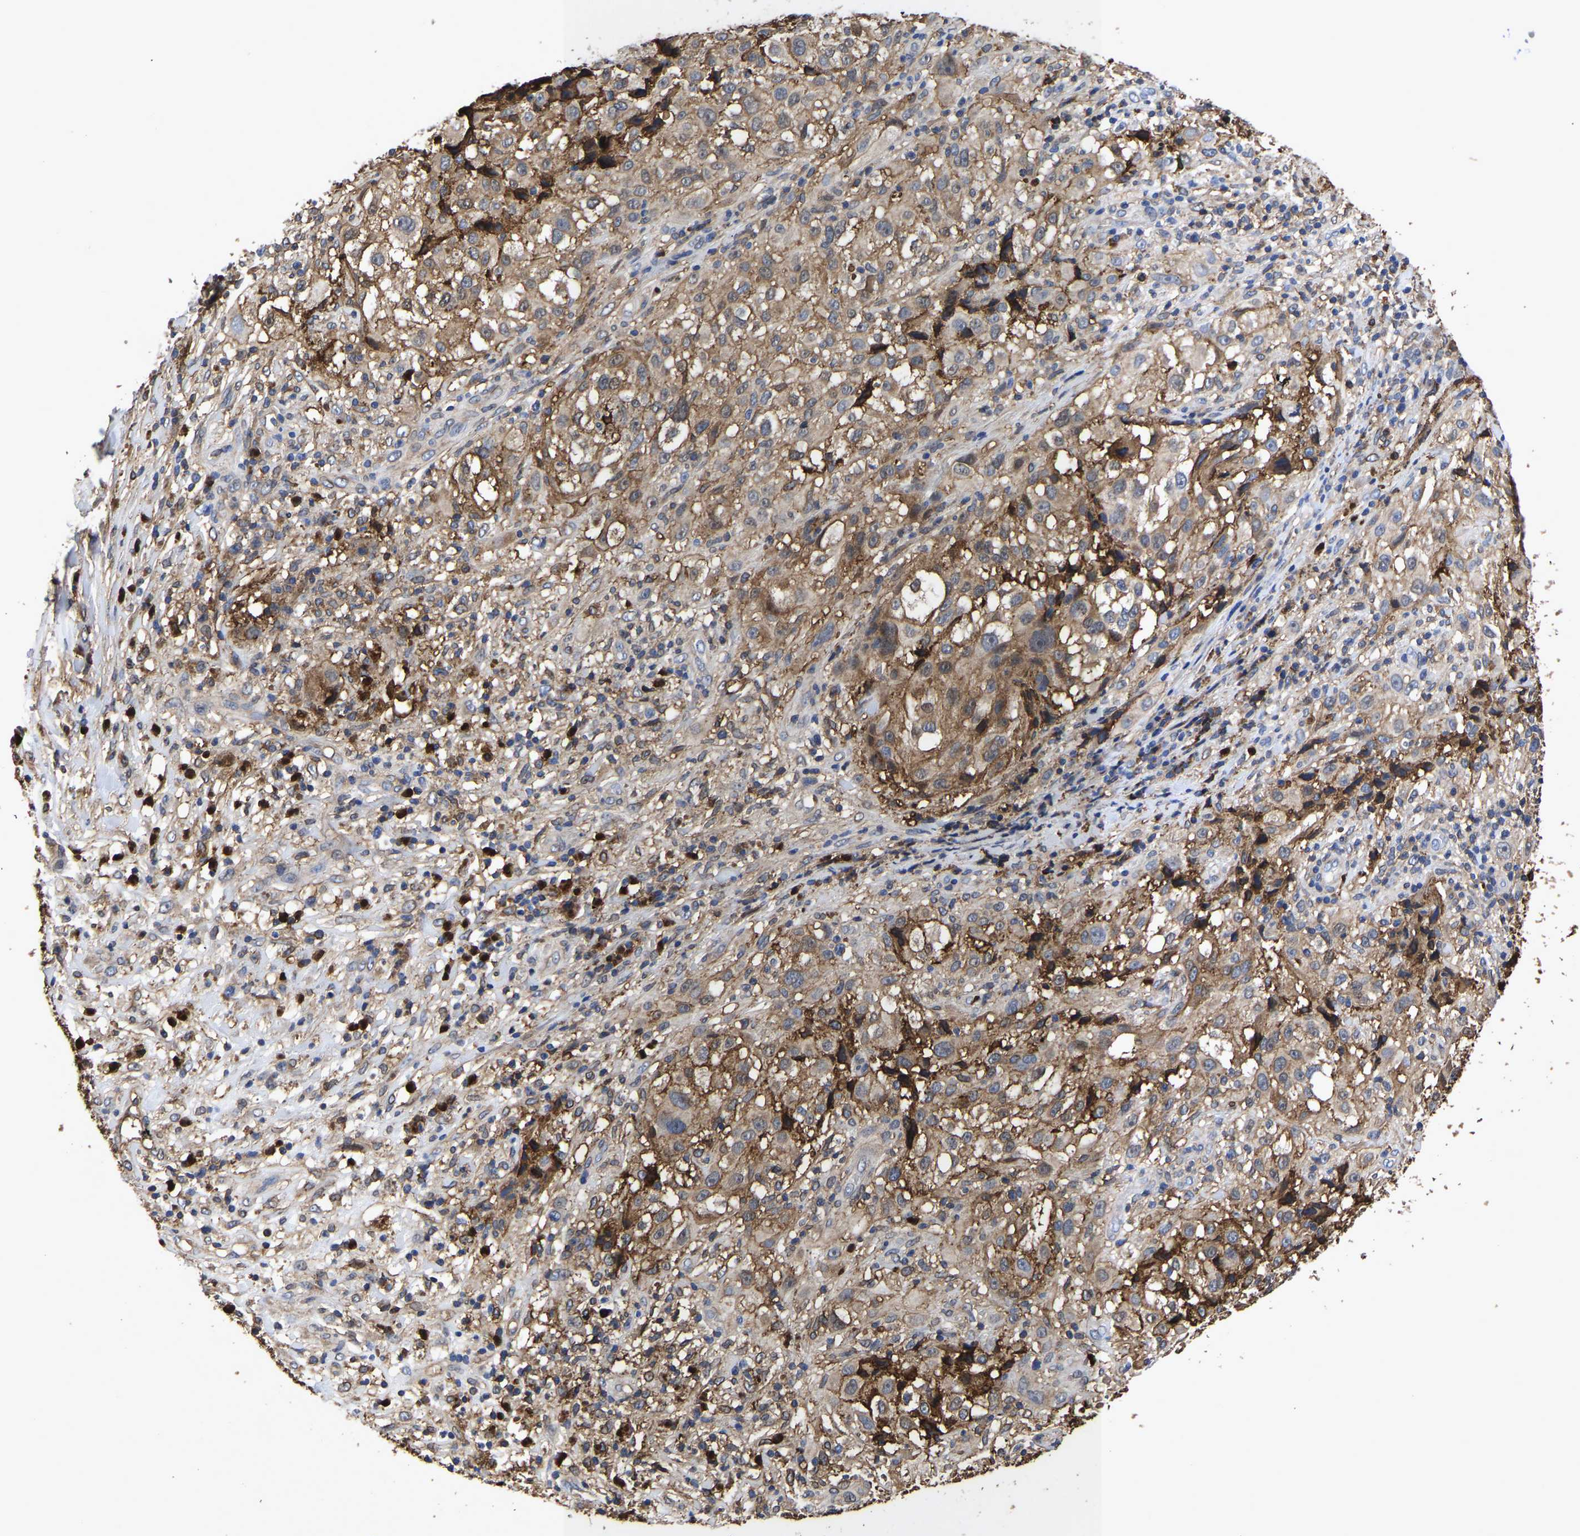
{"staining": {"intensity": "moderate", "quantity": ">75%", "location": "cytoplasmic/membranous,nuclear"}, "tissue": "melanoma", "cell_type": "Tumor cells", "image_type": "cancer", "snomed": [{"axis": "morphology", "description": "Necrosis, NOS"}, {"axis": "morphology", "description": "Malignant melanoma, NOS"}, {"axis": "topography", "description": "Skin"}], "caption": "This histopathology image exhibits immunohistochemistry staining of melanoma, with medium moderate cytoplasmic/membranous and nuclear positivity in about >75% of tumor cells.", "gene": "LIF", "patient": {"sex": "female", "age": 87}}